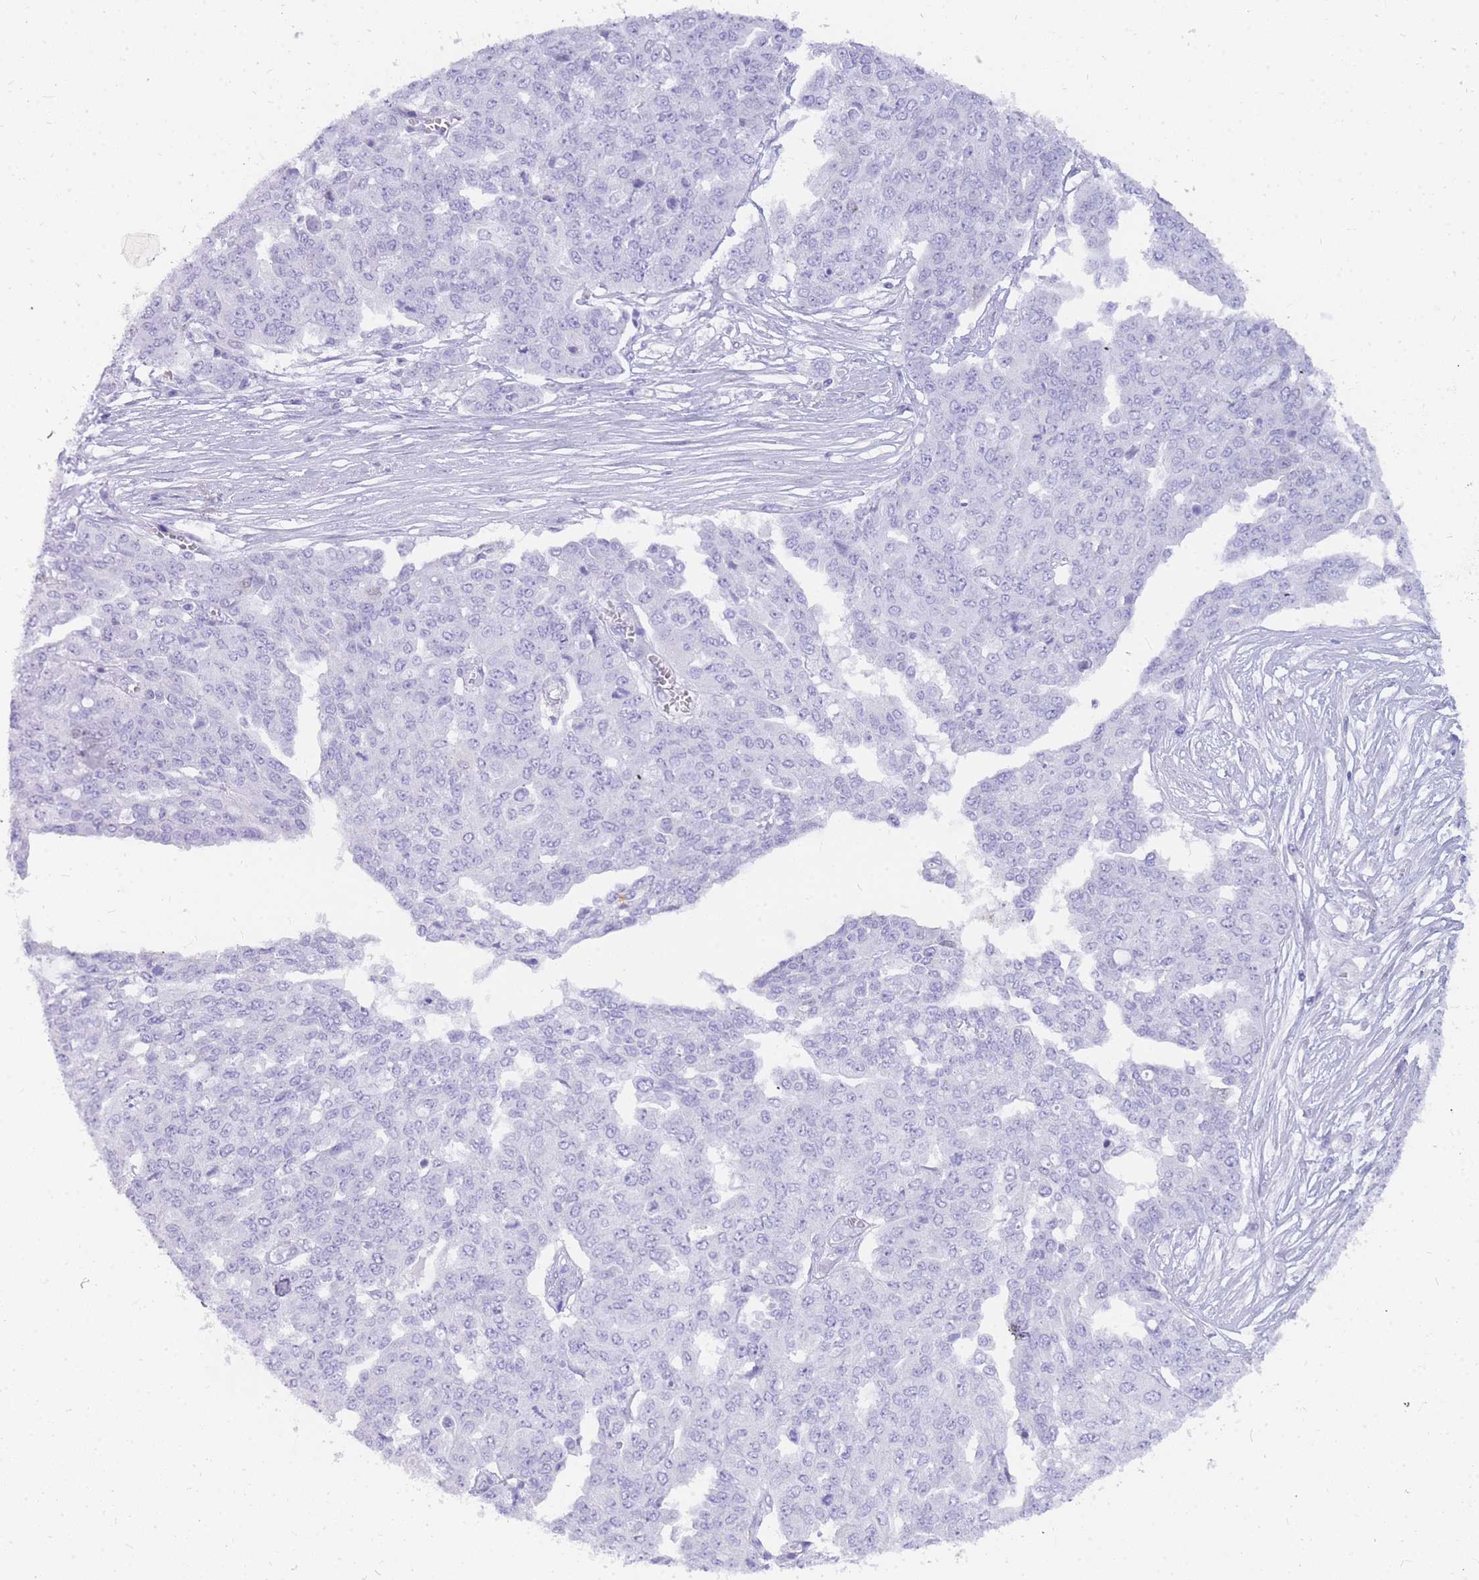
{"staining": {"intensity": "negative", "quantity": "none", "location": "none"}, "tissue": "ovarian cancer", "cell_type": "Tumor cells", "image_type": "cancer", "snomed": [{"axis": "morphology", "description": "Cystadenocarcinoma, serous, NOS"}, {"axis": "topography", "description": "Soft tissue"}, {"axis": "topography", "description": "Ovary"}], "caption": "There is no significant staining in tumor cells of ovarian serous cystadenocarcinoma.", "gene": "HERC1", "patient": {"sex": "female", "age": 57}}